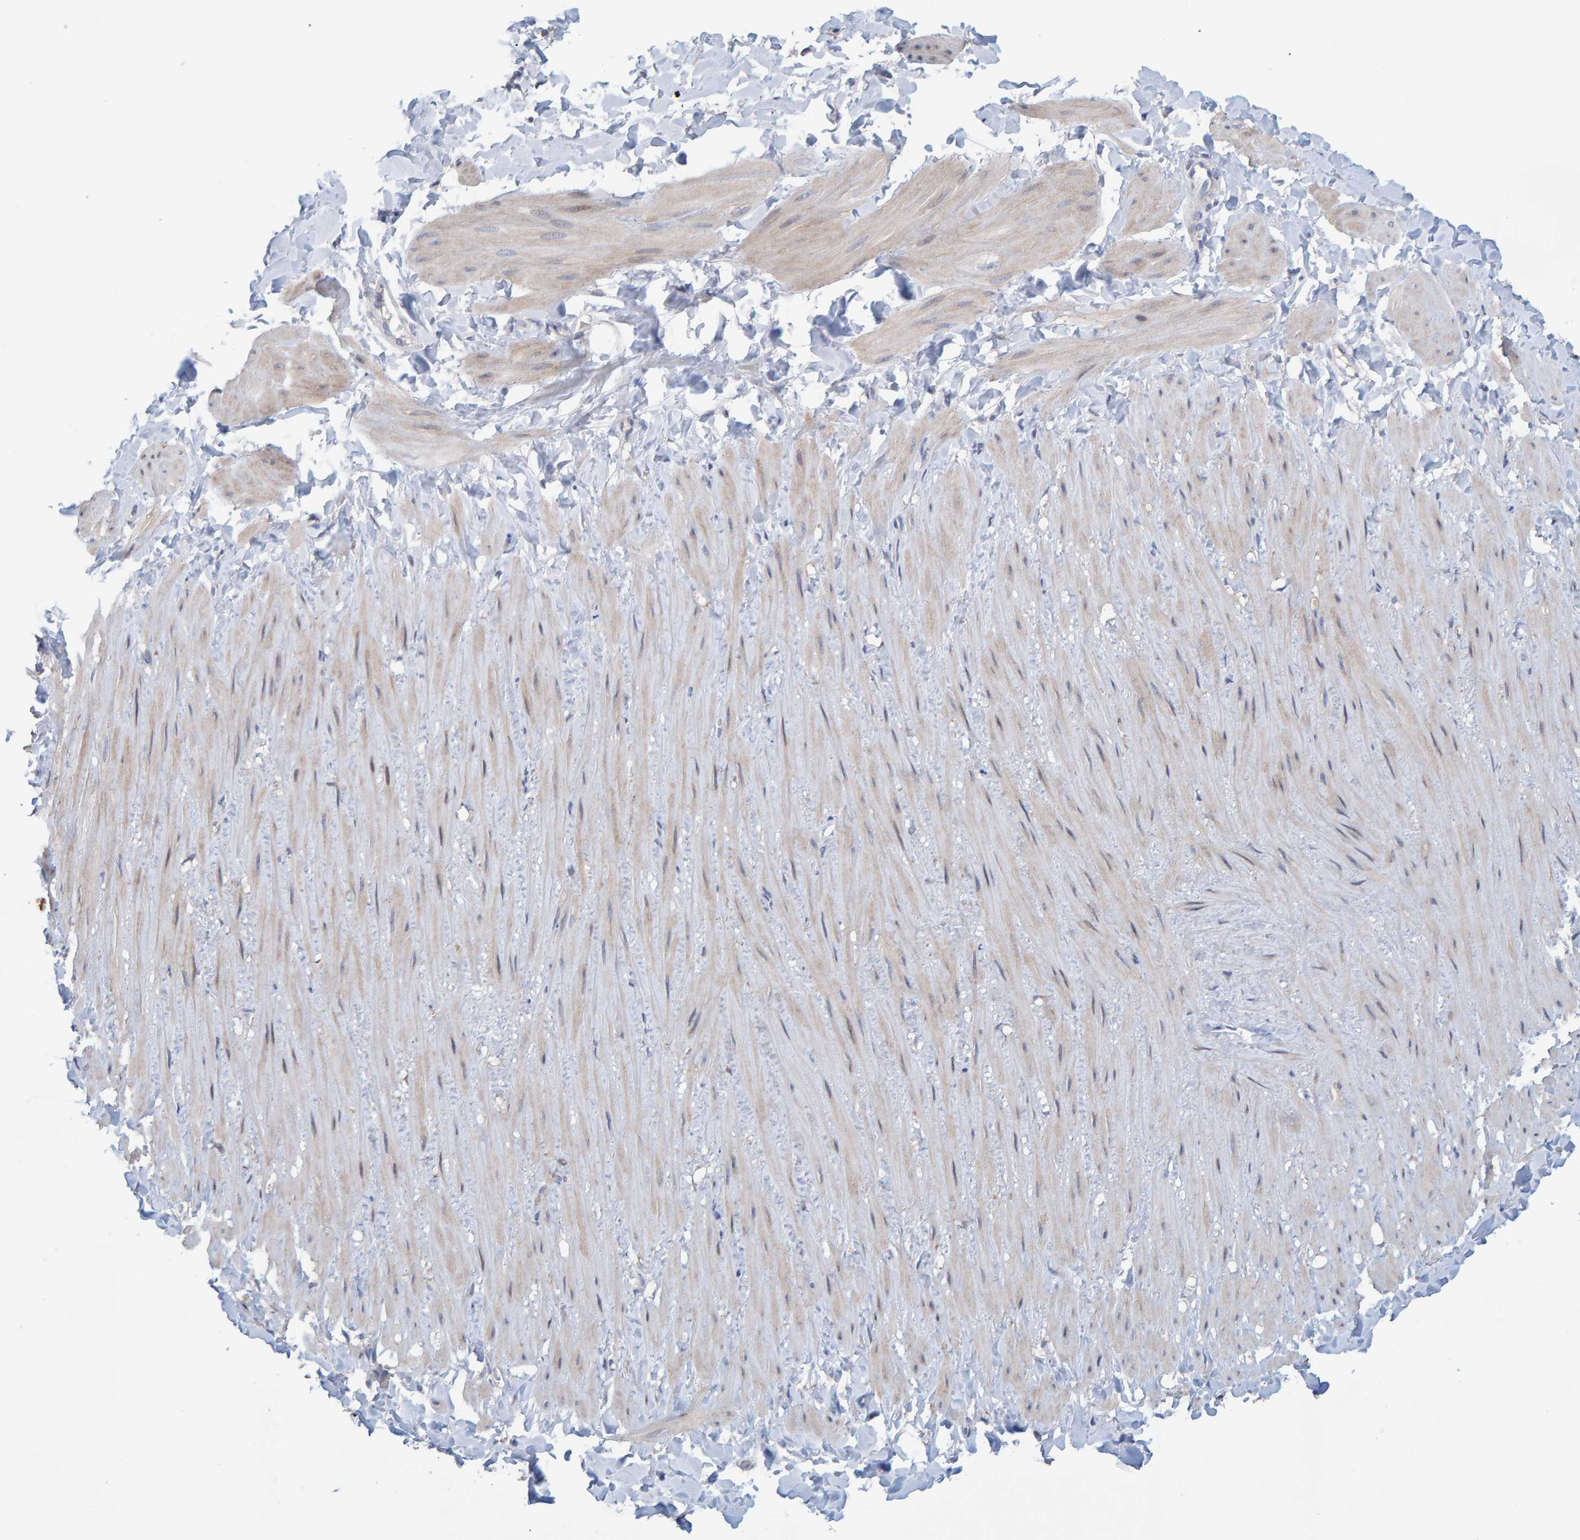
{"staining": {"intensity": "negative", "quantity": "none", "location": "none"}, "tissue": "adipose tissue", "cell_type": "Adipocytes", "image_type": "normal", "snomed": [{"axis": "morphology", "description": "Normal tissue, NOS"}, {"axis": "topography", "description": "Adipose tissue"}, {"axis": "topography", "description": "Vascular tissue"}, {"axis": "topography", "description": "Peripheral nerve tissue"}], "caption": "DAB (3,3'-diaminobenzidine) immunohistochemical staining of normal adipose tissue shows no significant staining in adipocytes. (Immunohistochemistry (ihc), brightfield microscopy, high magnification).", "gene": "USP43", "patient": {"sex": "male", "age": 25}}